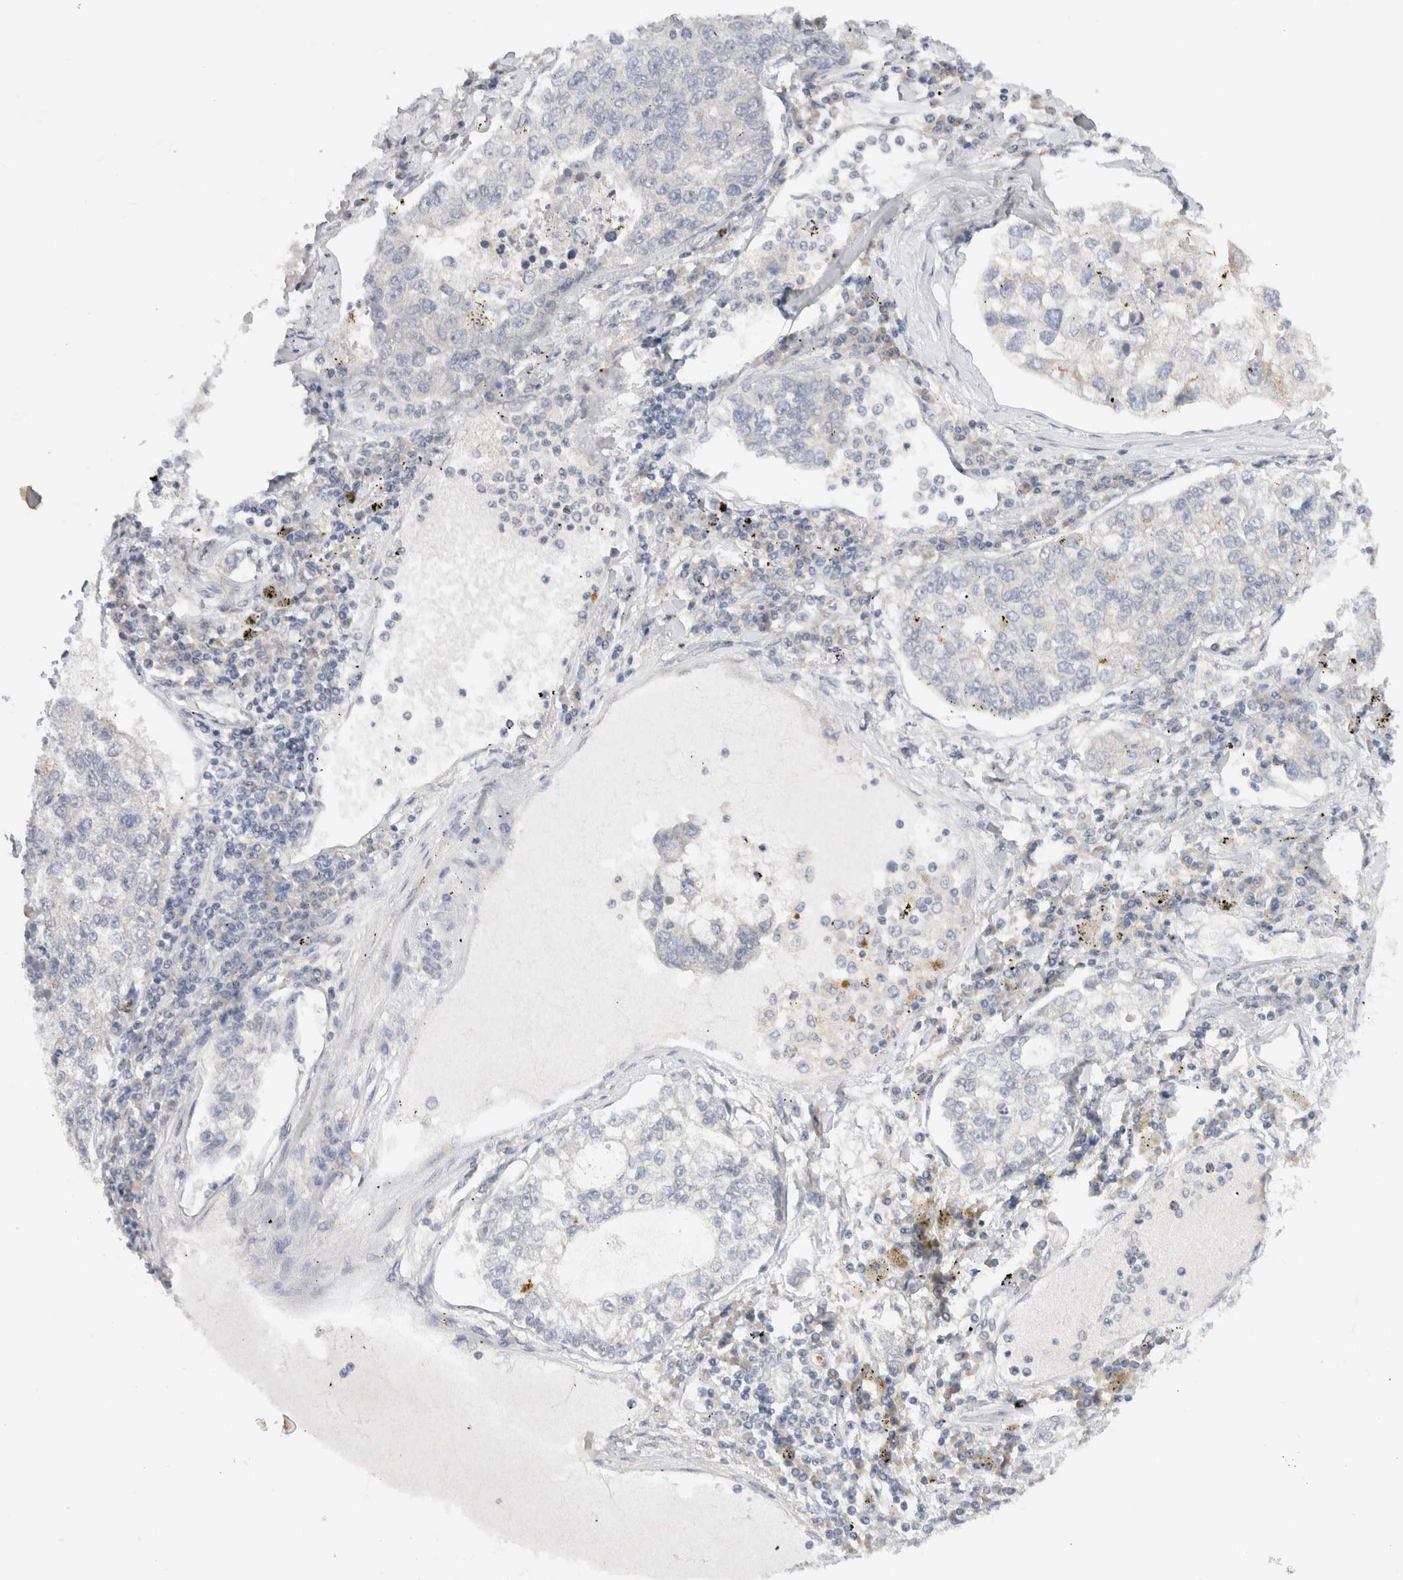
{"staining": {"intensity": "negative", "quantity": "none", "location": "none"}, "tissue": "lung cancer", "cell_type": "Tumor cells", "image_type": "cancer", "snomed": [{"axis": "morphology", "description": "Adenocarcinoma, NOS"}, {"axis": "topography", "description": "Lung"}], "caption": "A histopathology image of lung cancer (adenocarcinoma) stained for a protein reveals no brown staining in tumor cells.", "gene": "CHRM4", "patient": {"sex": "male", "age": 49}}